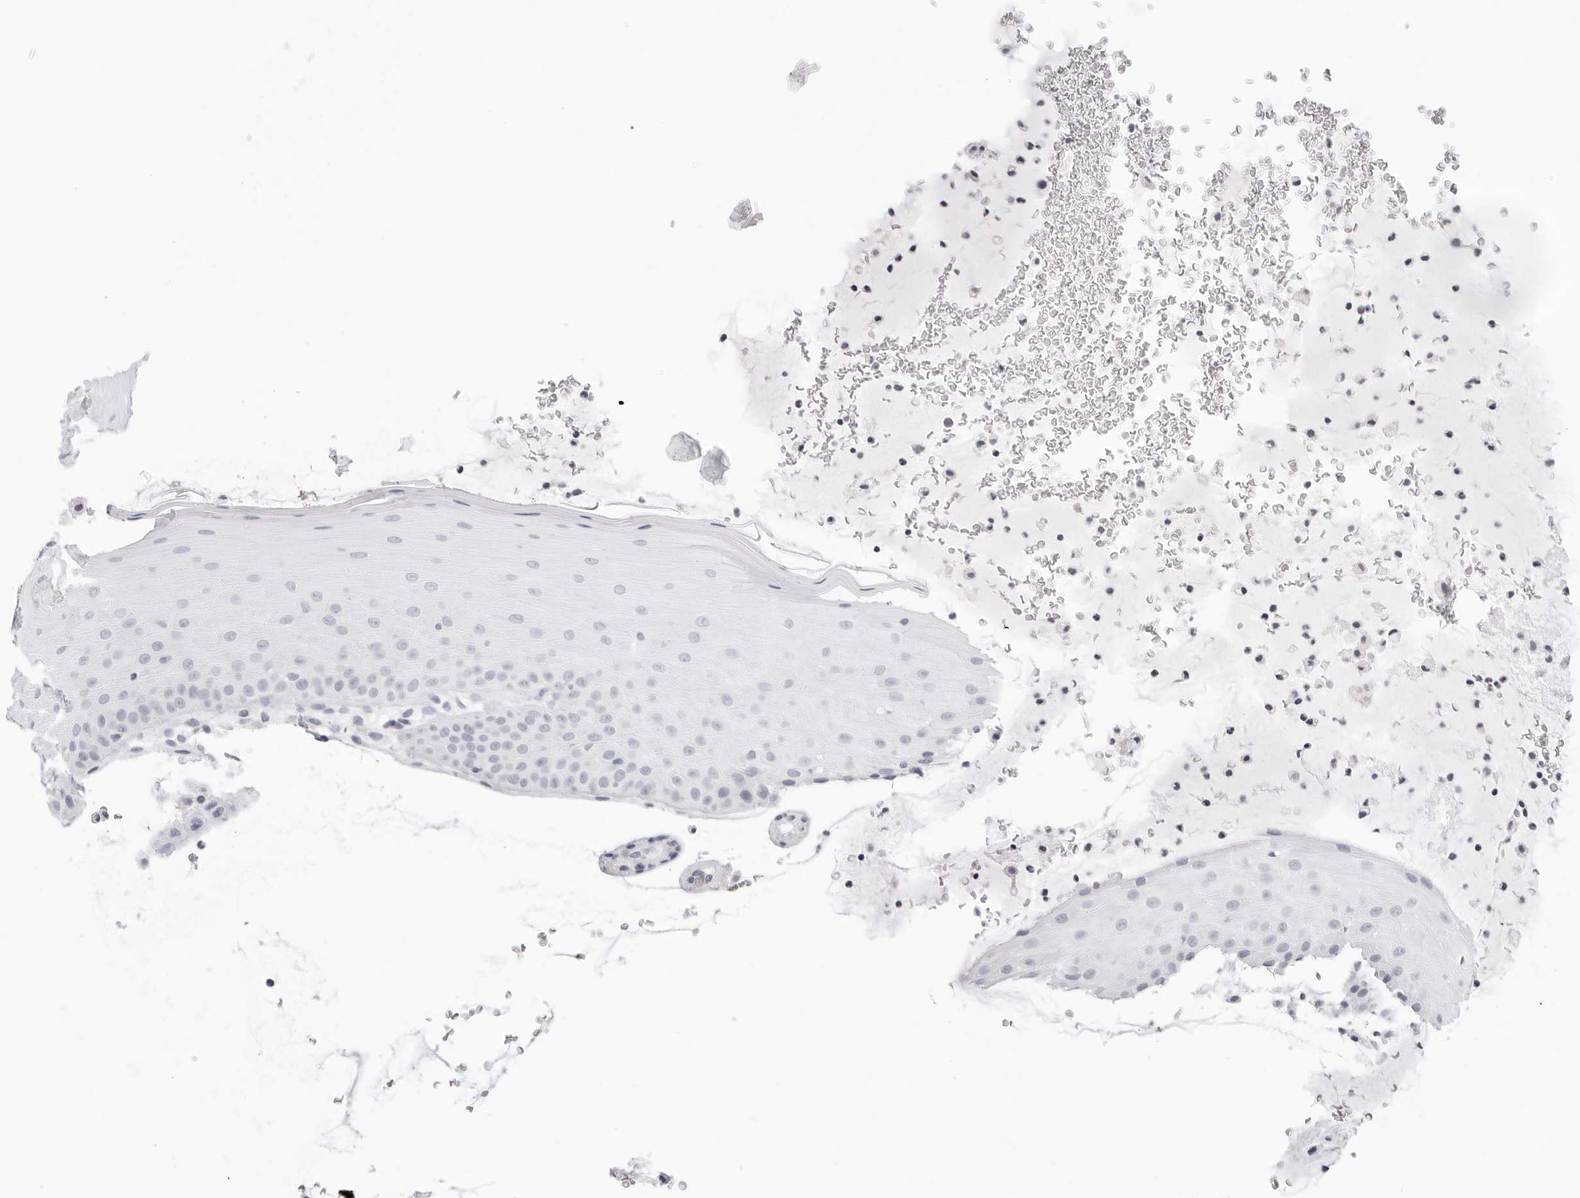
{"staining": {"intensity": "negative", "quantity": "none", "location": "none"}, "tissue": "oral mucosa", "cell_type": "Squamous epithelial cells", "image_type": "normal", "snomed": [{"axis": "morphology", "description": "Normal tissue, NOS"}, {"axis": "topography", "description": "Oral tissue"}], "caption": "Micrograph shows no significant protein positivity in squamous epithelial cells of benign oral mucosa.", "gene": "EDN2", "patient": {"sex": "male", "age": 13}}